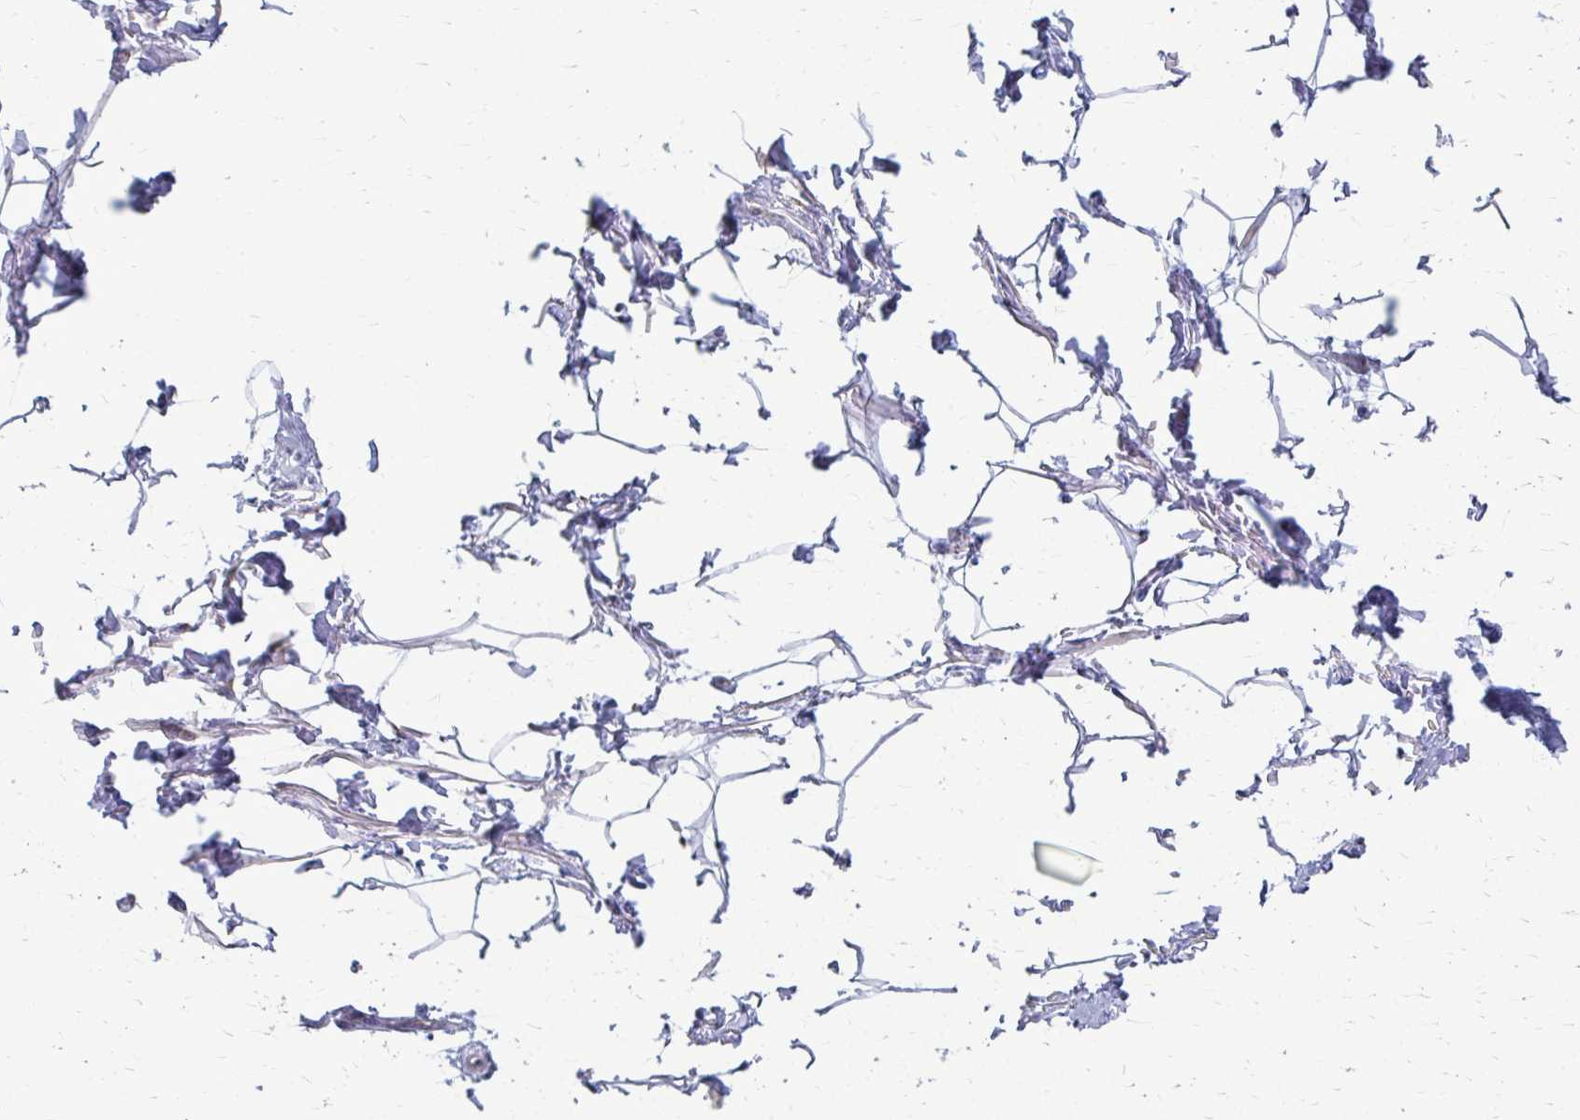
{"staining": {"intensity": "negative", "quantity": "none", "location": "none"}, "tissue": "adipose tissue", "cell_type": "Adipocytes", "image_type": "normal", "snomed": [{"axis": "morphology", "description": "Normal tissue, NOS"}, {"axis": "topography", "description": "Peripheral nerve tissue"}], "caption": "Human adipose tissue stained for a protein using immunohistochemistry reveals no expression in adipocytes.", "gene": "DEPP1", "patient": {"sex": "male", "age": 51}}